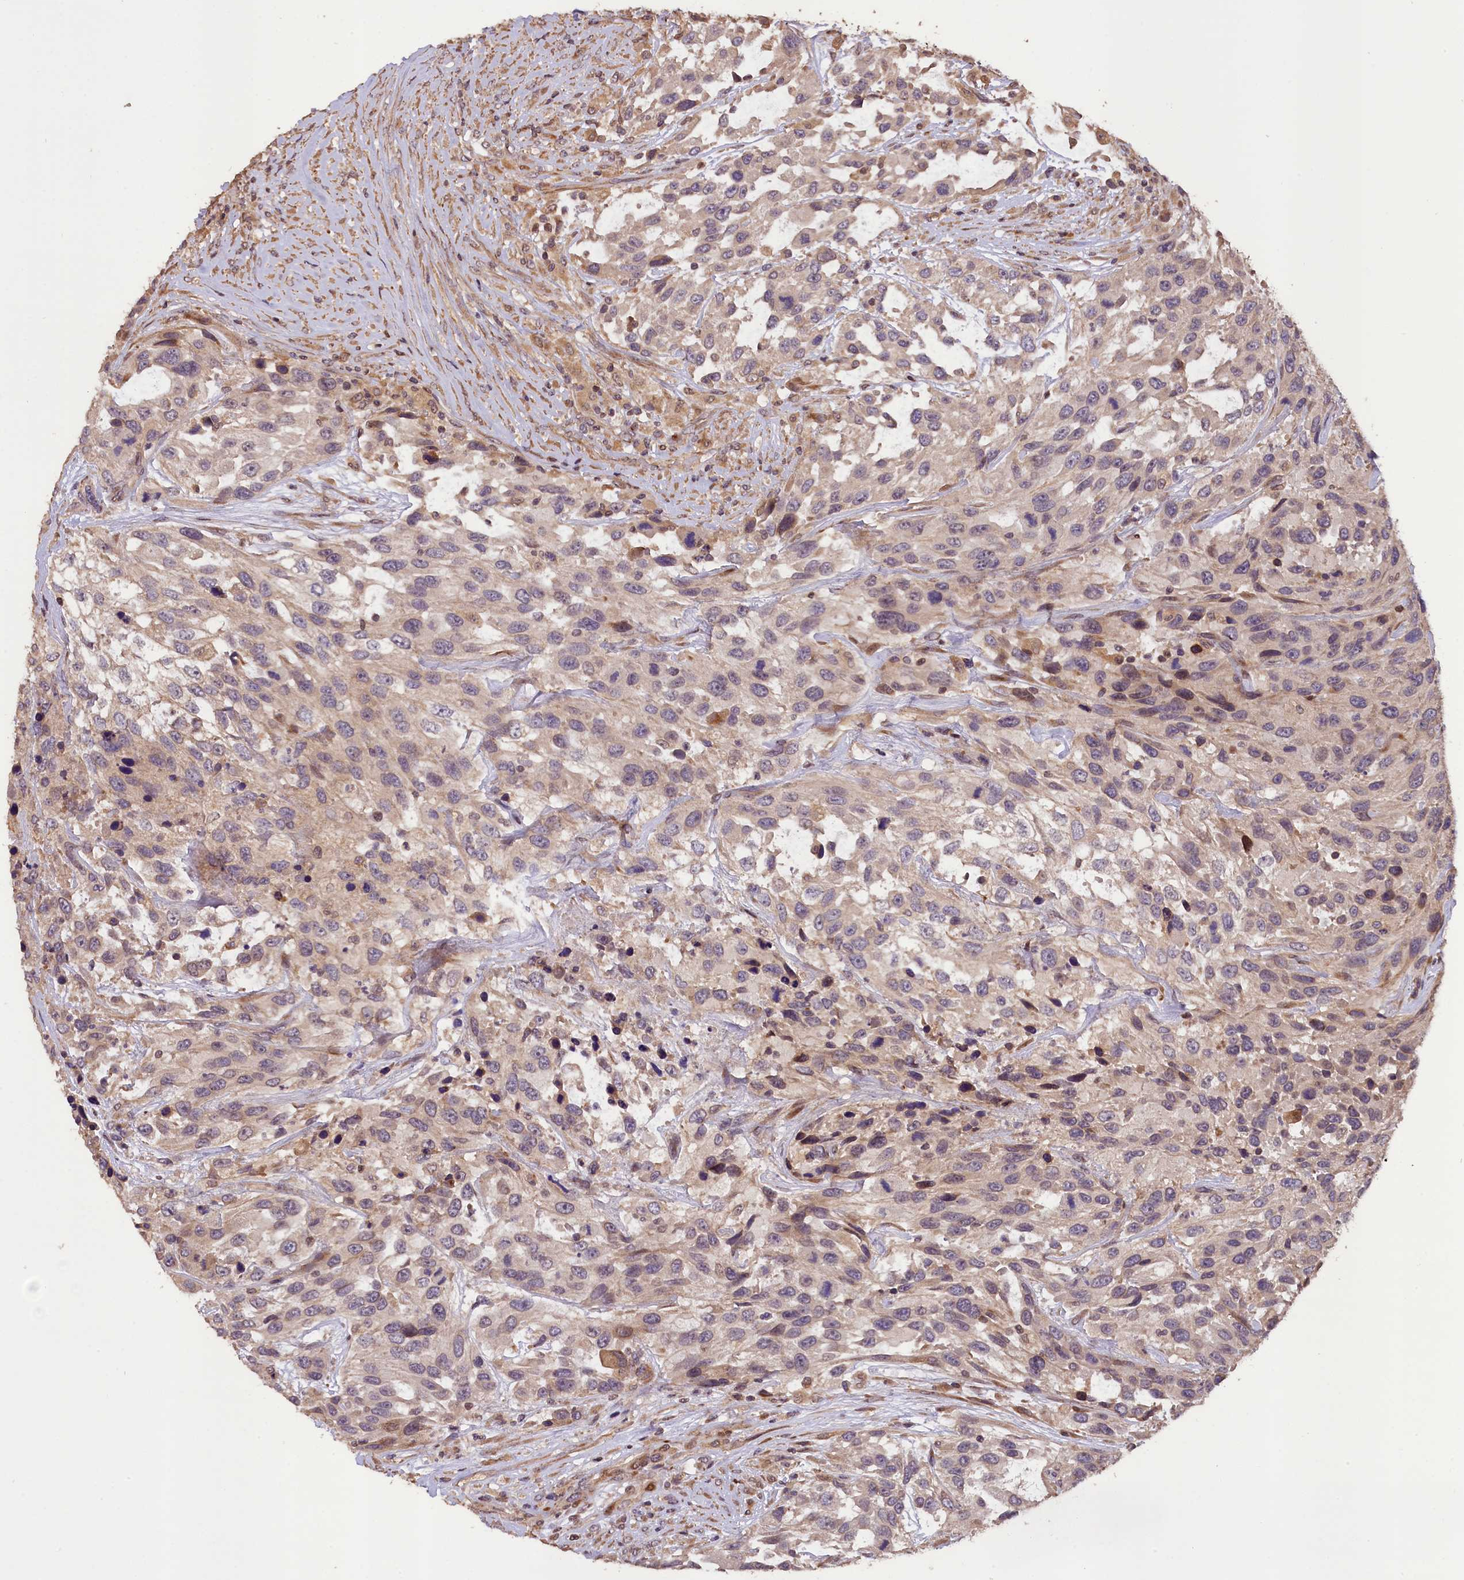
{"staining": {"intensity": "negative", "quantity": "none", "location": "none"}, "tissue": "urothelial cancer", "cell_type": "Tumor cells", "image_type": "cancer", "snomed": [{"axis": "morphology", "description": "Urothelial carcinoma, High grade"}, {"axis": "topography", "description": "Urinary bladder"}], "caption": "Photomicrograph shows no significant protein staining in tumor cells of urothelial carcinoma (high-grade).", "gene": "DNAJB9", "patient": {"sex": "female", "age": 70}}